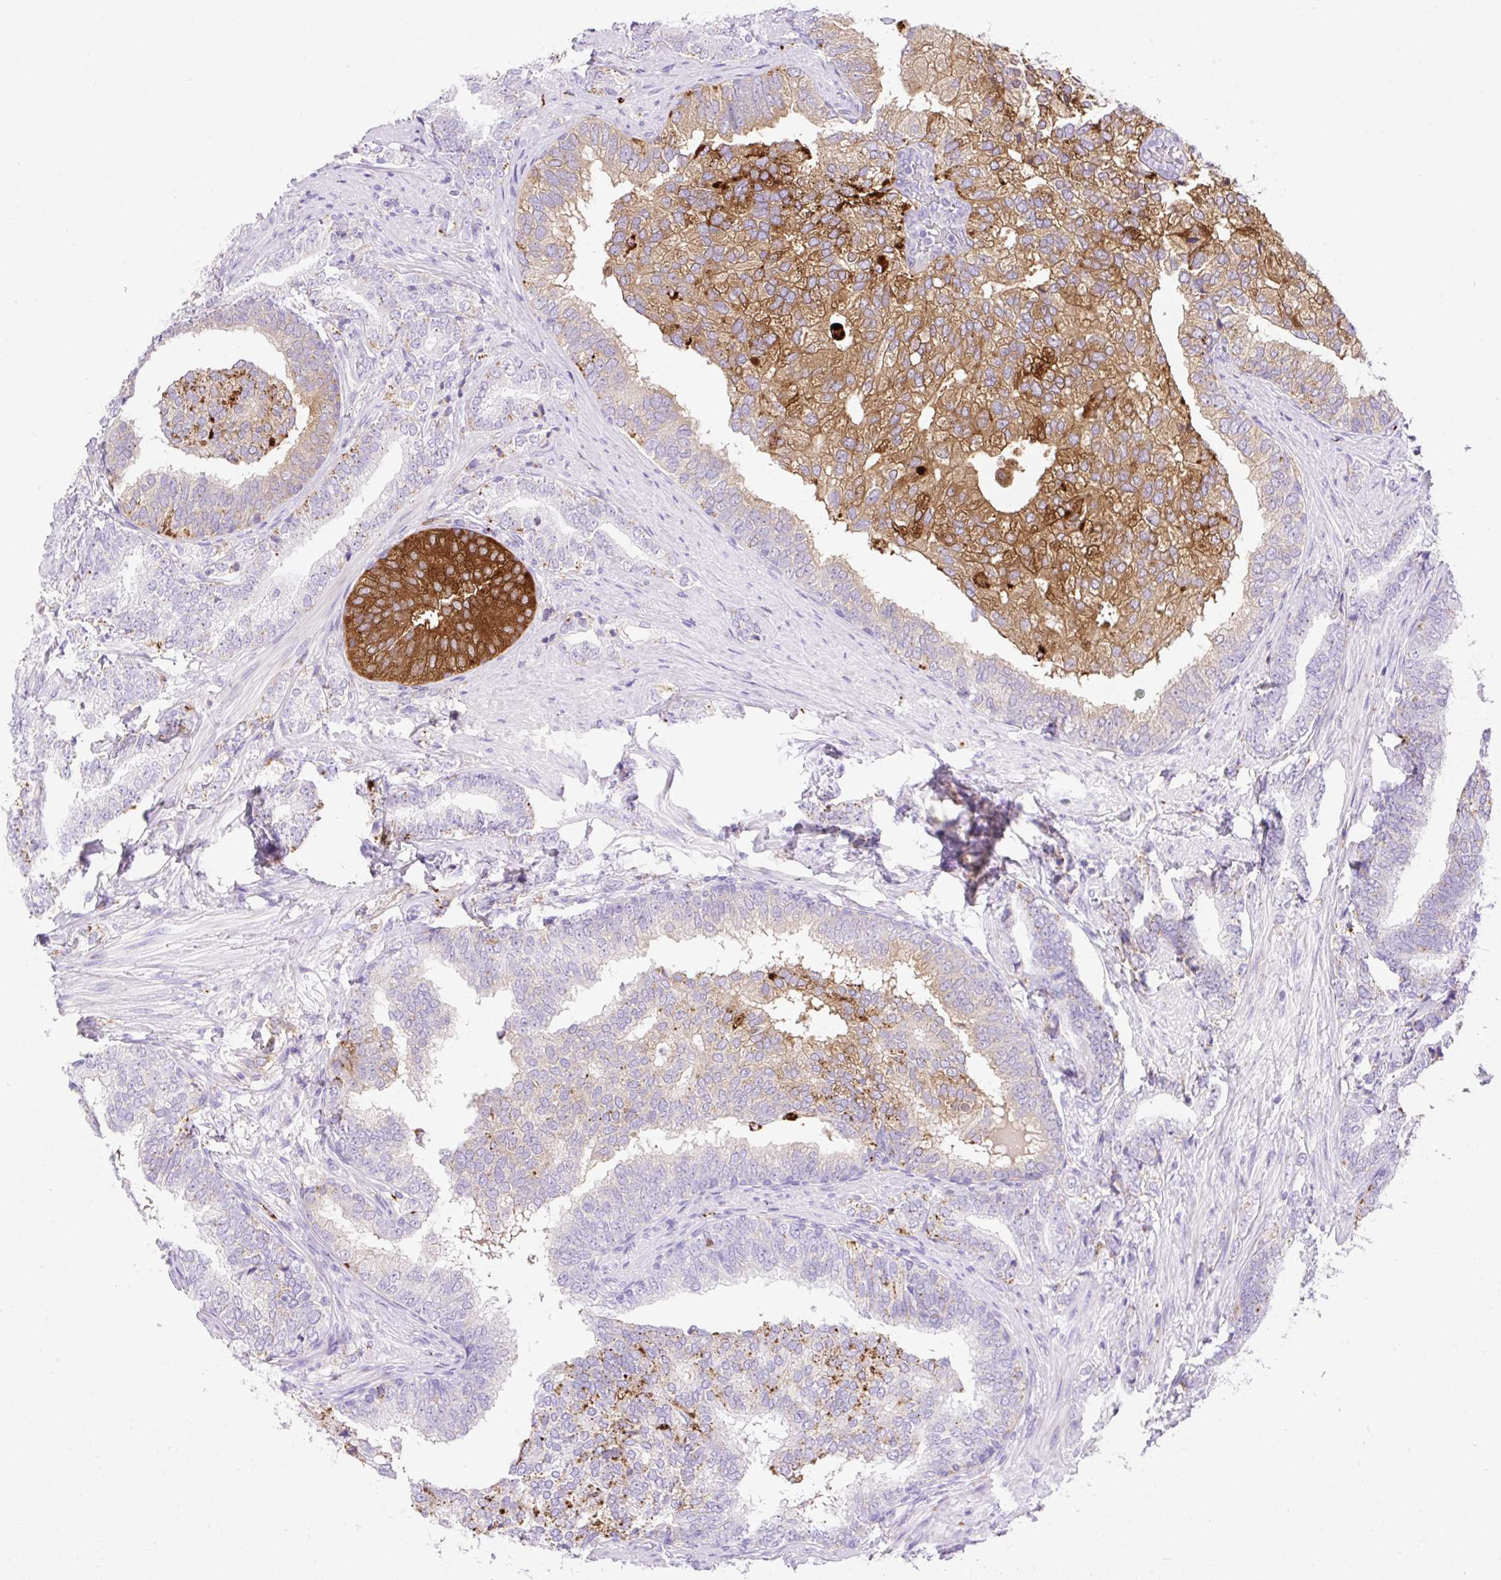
{"staining": {"intensity": "moderate", "quantity": "25%-75%", "location": "cytoplasmic/membranous"}, "tissue": "prostate cancer", "cell_type": "Tumor cells", "image_type": "cancer", "snomed": [{"axis": "morphology", "description": "Adenocarcinoma, High grade"}, {"axis": "topography", "description": "Prostate"}], "caption": "Protein analysis of high-grade adenocarcinoma (prostate) tissue demonstrates moderate cytoplasmic/membranous staining in approximately 25%-75% of tumor cells.", "gene": "HEXB", "patient": {"sex": "male", "age": 72}}